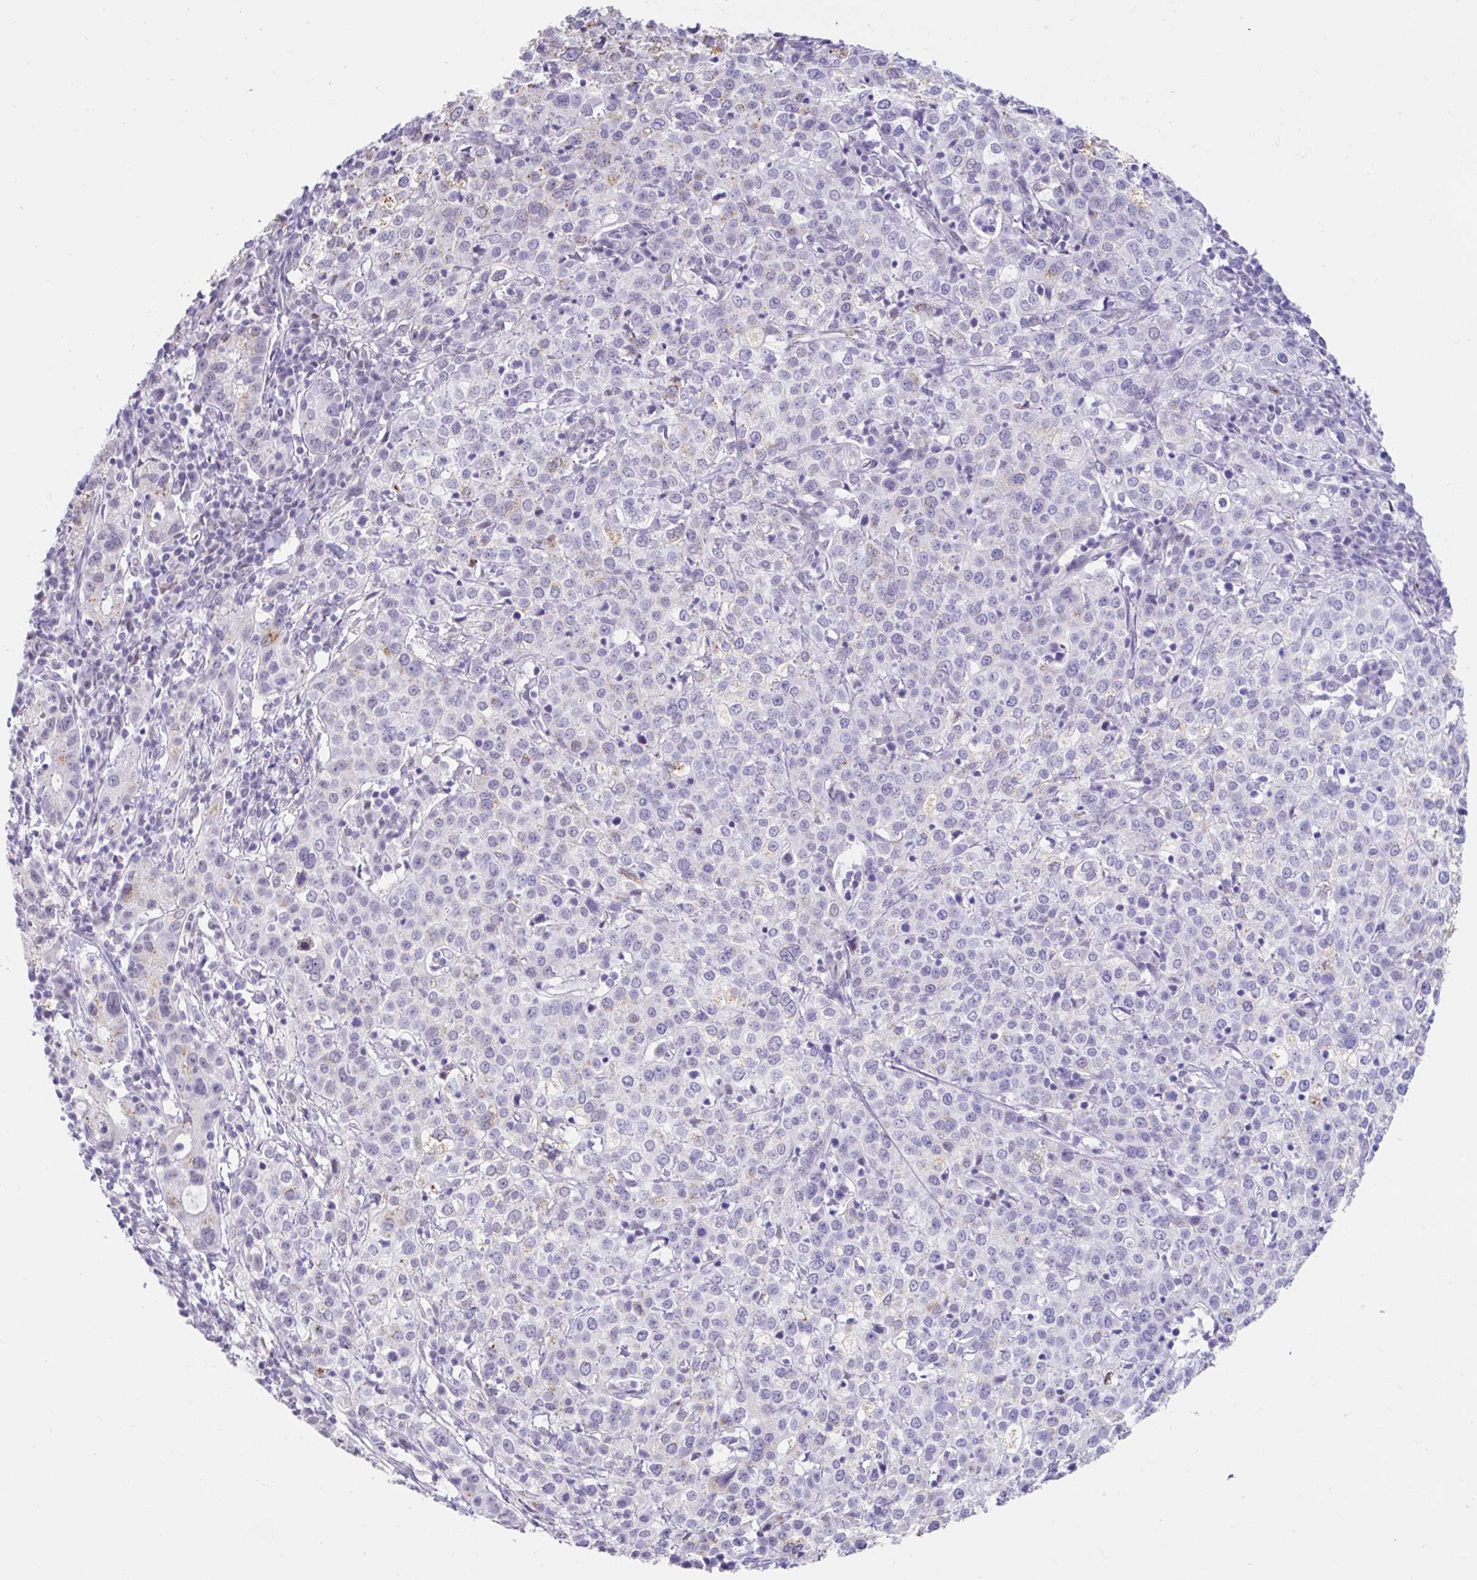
{"staining": {"intensity": "negative", "quantity": "none", "location": "none"}, "tissue": "cervical cancer", "cell_type": "Tumor cells", "image_type": "cancer", "snomed": [{"axis": "morphology", "description": "Normal tissue, NOS"}, {"axis": "morphology", "description": "Adenocarcinoma, NOS"}, {"axis": "topography", "description": "Cervix"}], "caption": "DAB immunohistochemical staining of human cervical cancer (adenocarcinoma) displays no significant positivity in tumor cells. (IHC, brightfield microscopy, high magnification).", "gene": "DCAF17", "patient": {"sex": "female", "age": 44}}